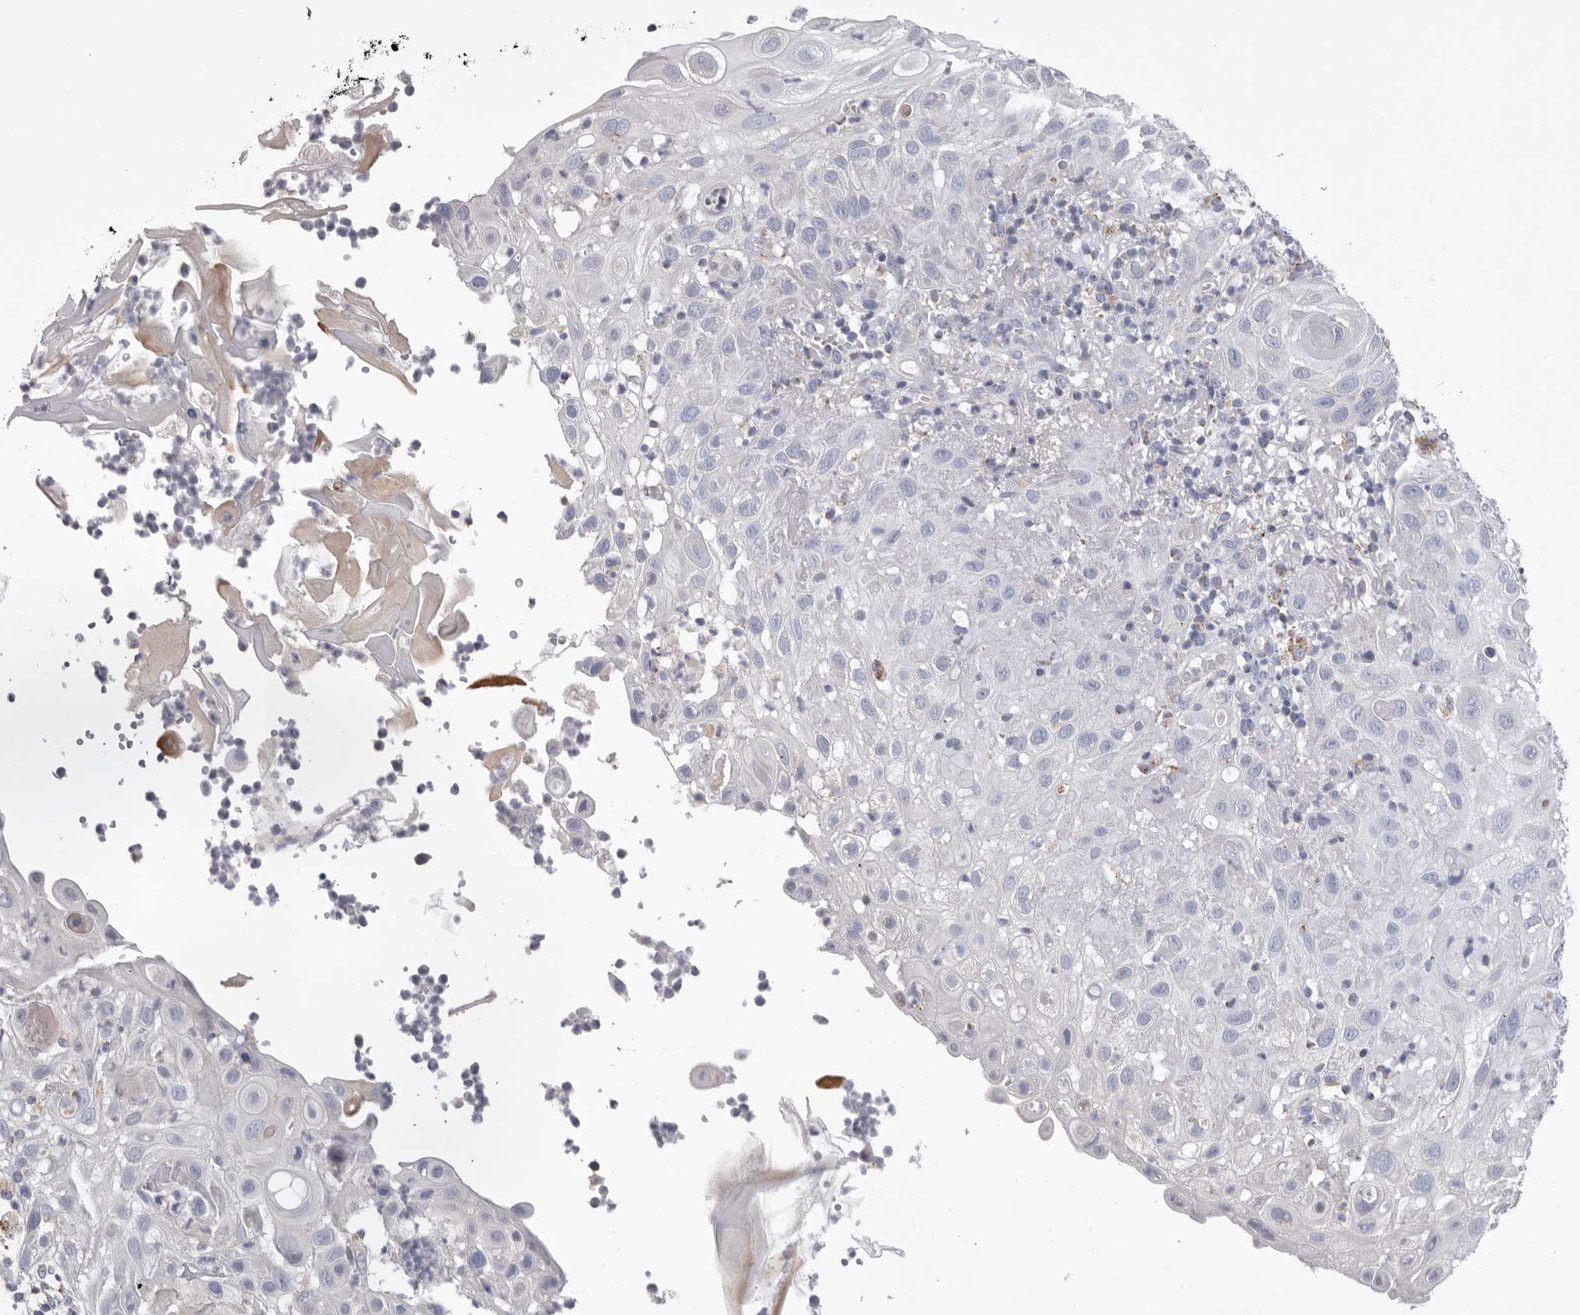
{"staining": {"intensity": "negative", "quantity": "none", "location": "none"}, "tissue": "skin cancer", "cell_type": "Tumor cells", "image_type": "cancer", "snomed": [{"axis": "morphology", "description": "Normal tissue, NOS"}, {"axis": "morphology", "description": "Squamous cell carcinoma, NOS"}, {"axis": "topography", "description": "Skin"}], "caption": "DAB (3,3'-diaminobenzidine) immunohistochemical staining of human squamous cell carcinoma (skin) reveals no significant staining in tumor cells.", "gene": "VDAC3", "patient": {"sex": "female", "age": 96}}